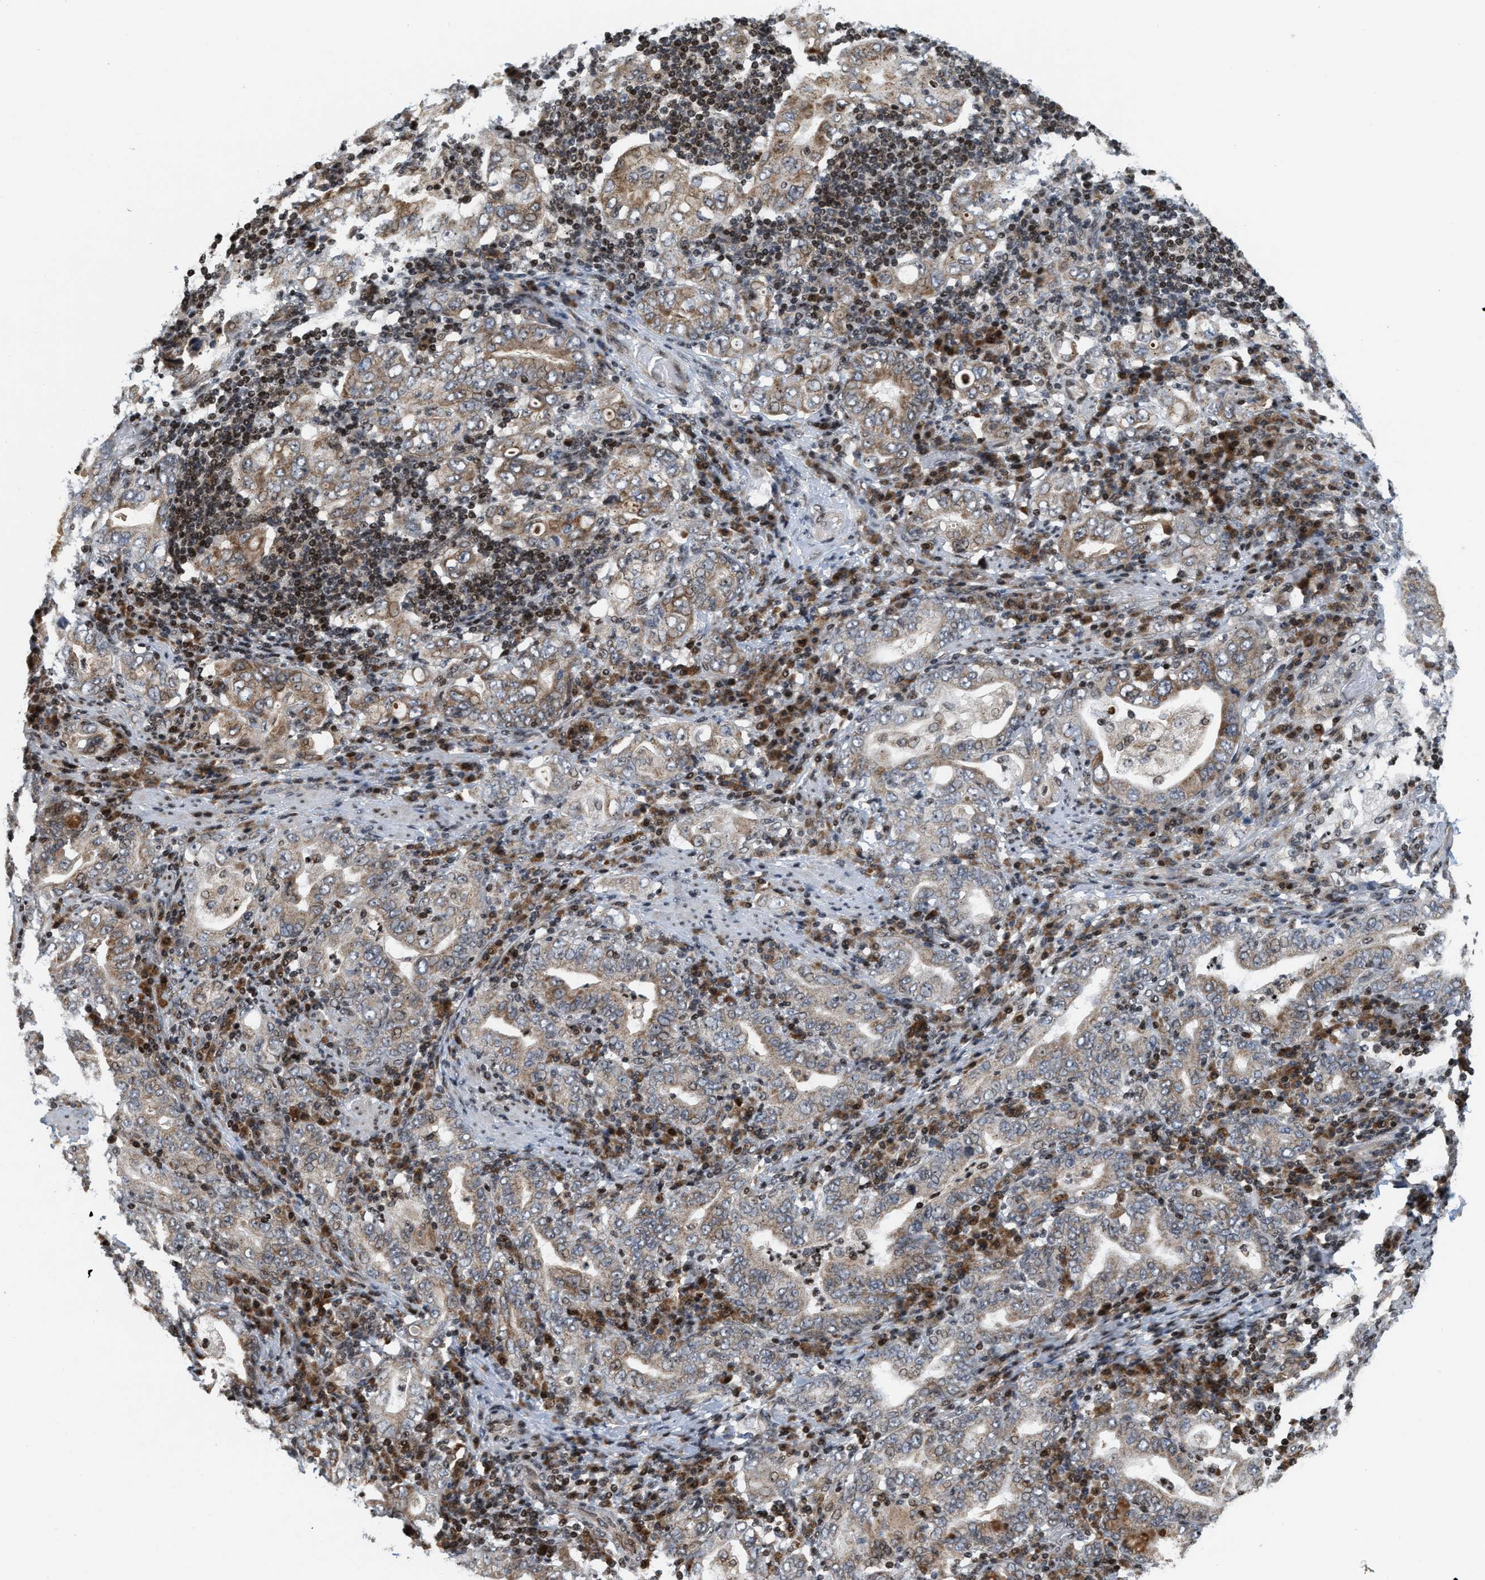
{"staining": {"intensity": "moderate", "quantity": ">75%", "location": "cytoplasmic/membranous"}, "tissue": "stomach cancer", "cell_type": "Tumor cells", "image_type": "cancer", "snomed": [{"axis": "morphology", "description": "Normal tissue, NOS"}, {"axis": "morphology", "description": "Adenocarcinoma, NOS"}, {"axis": "topography", "description": "Esophagus"}, {"axis": "topography", "description": "Stomach, upper"}, {"axis": "topography", "description": "Peripheral nerve tissue"}], "caption": "Stomach cancer (adenocarcinoma) tissue shows moderate cytoplasmic/membranous positivity in approximately >75% of tumor cells, visualized by immunohistochemistry. (Stains: DAB in brown, nuclei in blue, Microscopy: brightfield microscopy at high magnification).", "gene": "PDZD2", "patient": {"sex": "male", "age": 62}}